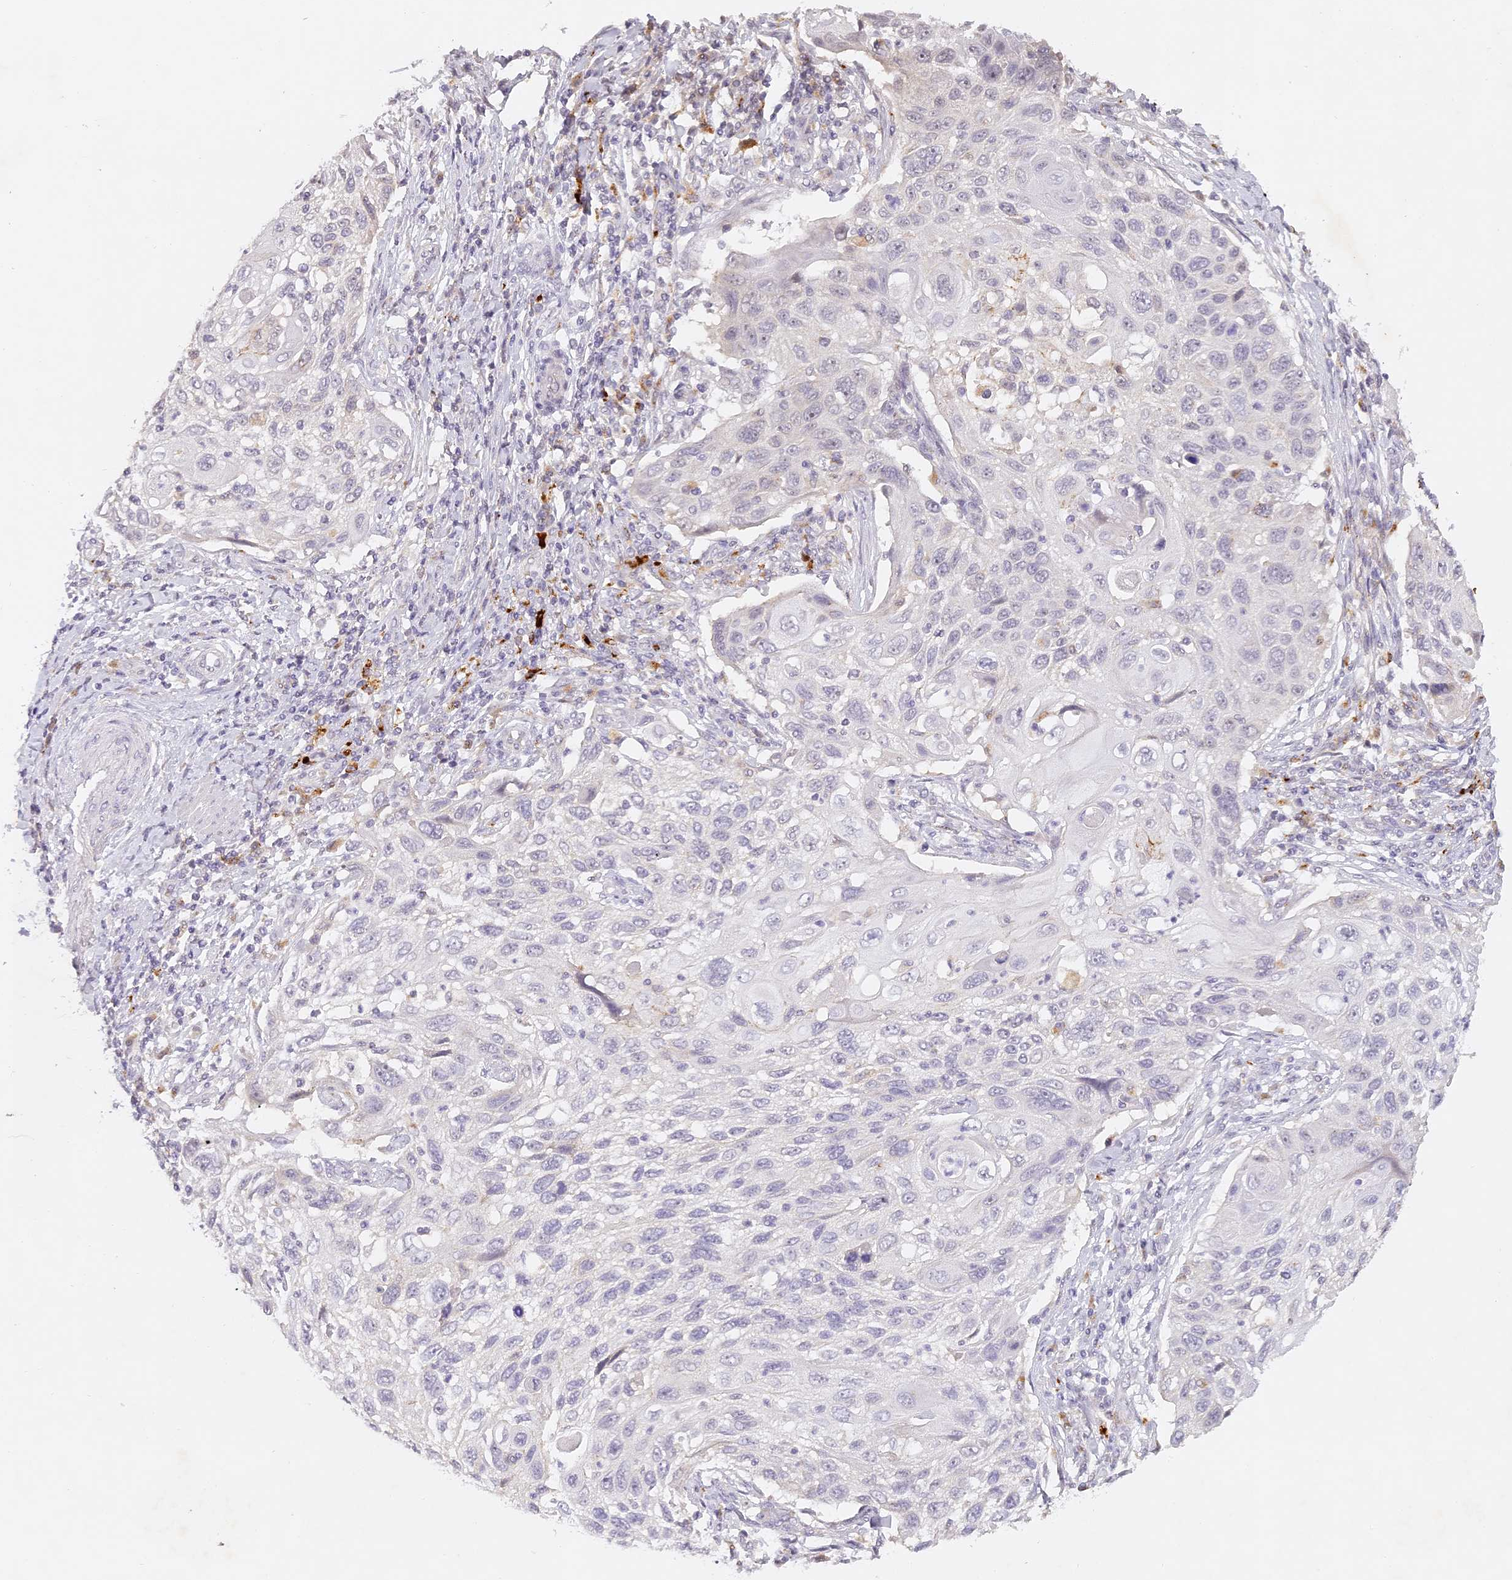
{"staining": {"intensity": "negative", "quantity": "none", "location": "none"}, "tissue": "cervical cancer", "cell_type": "Tumor cells", "image_type": "cancer", "snomed": [{"axis": "morphology", "description": "Squamous cell carcinoma, NOS"}, {"axis": "topography", "description": "Cervix"}], "caption": "This is a histopathology image of immunohistochemistry staining of cervical cancer, which shows no staining in tumor cells.", "gene": "ELL3", "patient": {"sex": "female", "age": 70}}